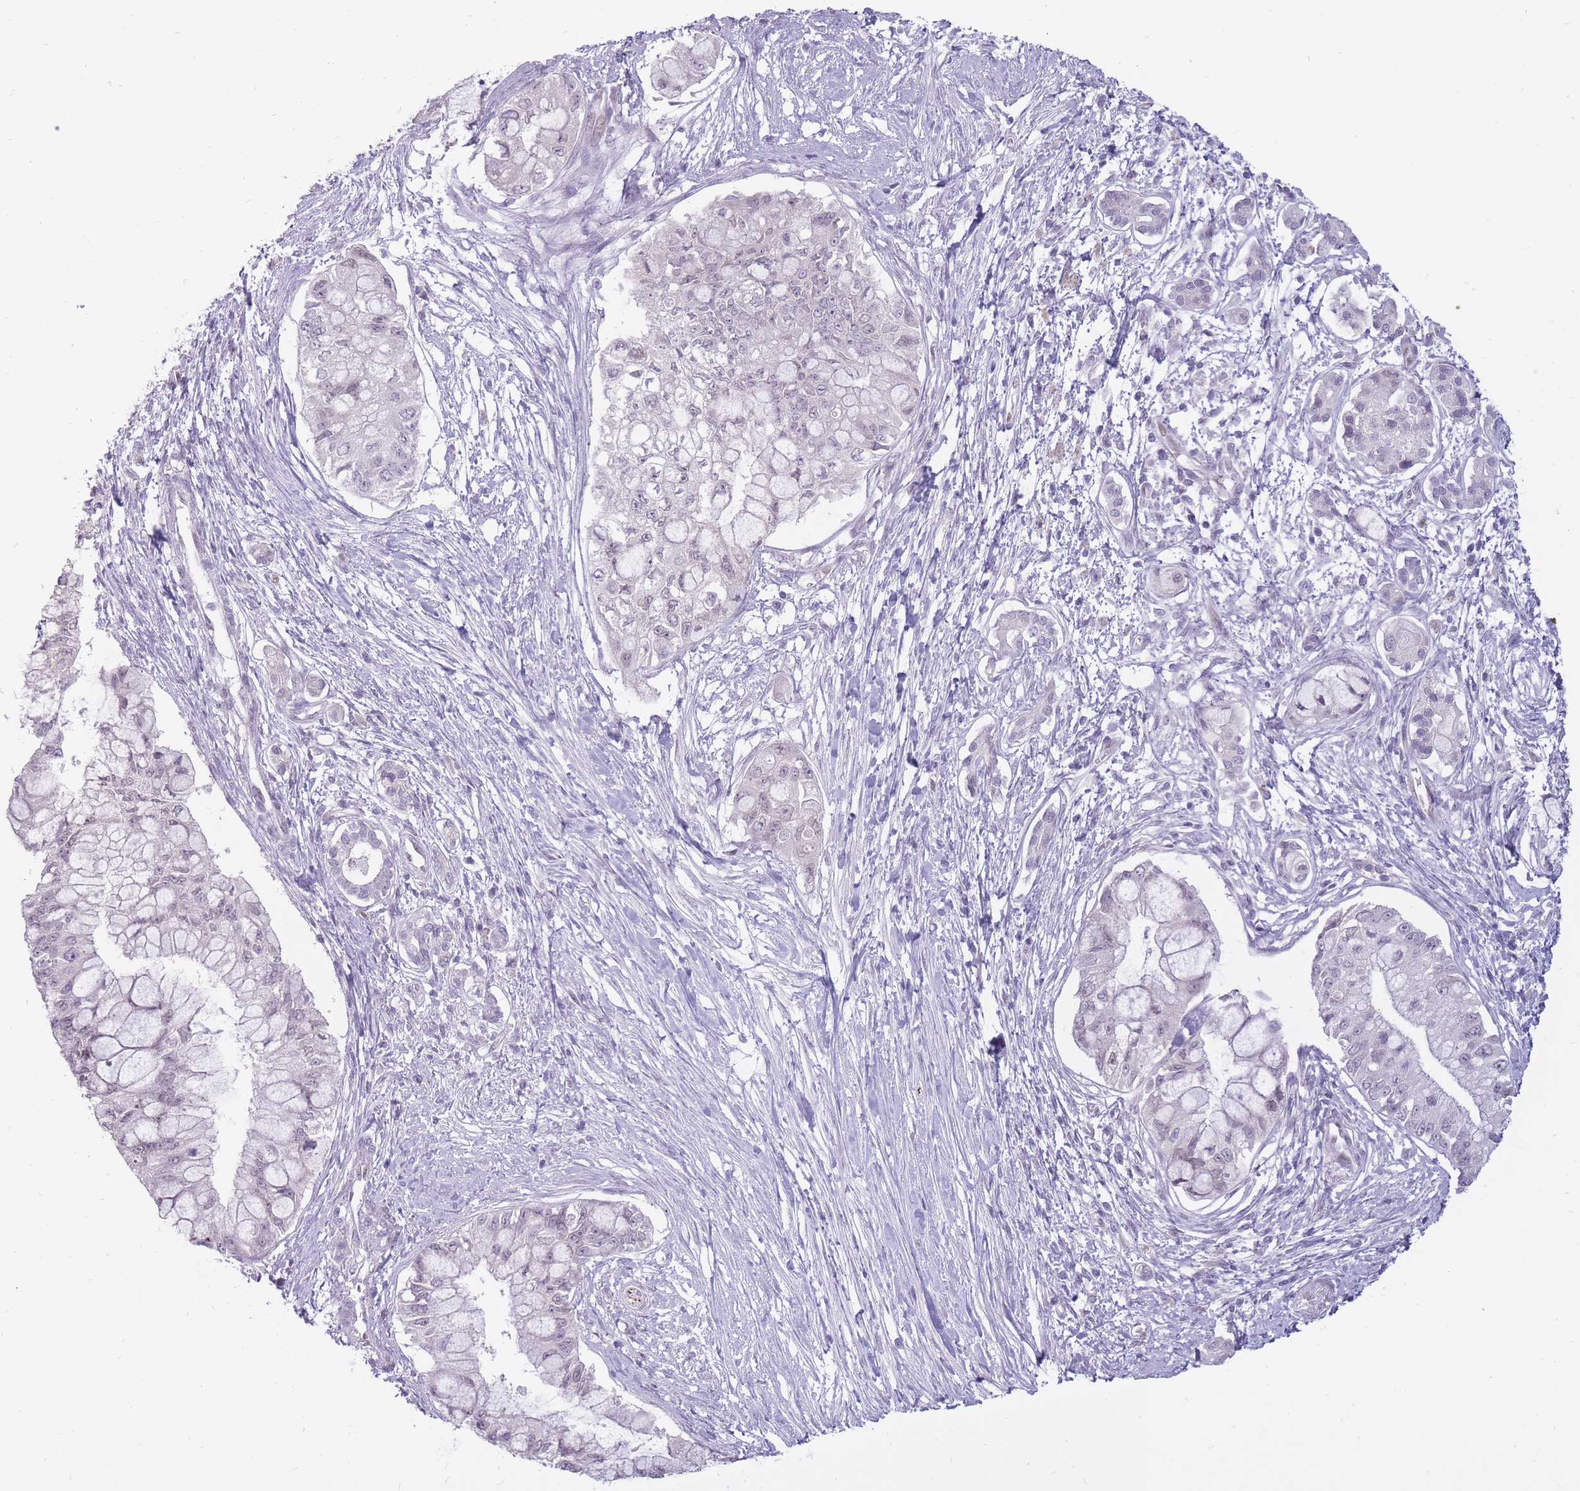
{"staining": {"intensity": "negative", "quantity": "none", "location": "none"}, "tissue": "pancreatic cancer", "cell_type": "Tumor cells", "image_type": "cancer", "snomed": [{"axis": "morphology", "description": "Adenocarcinoma, NOS"}, {"axis": "topography", "description": "Pancreas"}], "caption": "Tumor cells show no significant positivity in pancreatic cancer.", "gene": "POMZP3", "patient": {"sex": "male", "age": 48}}